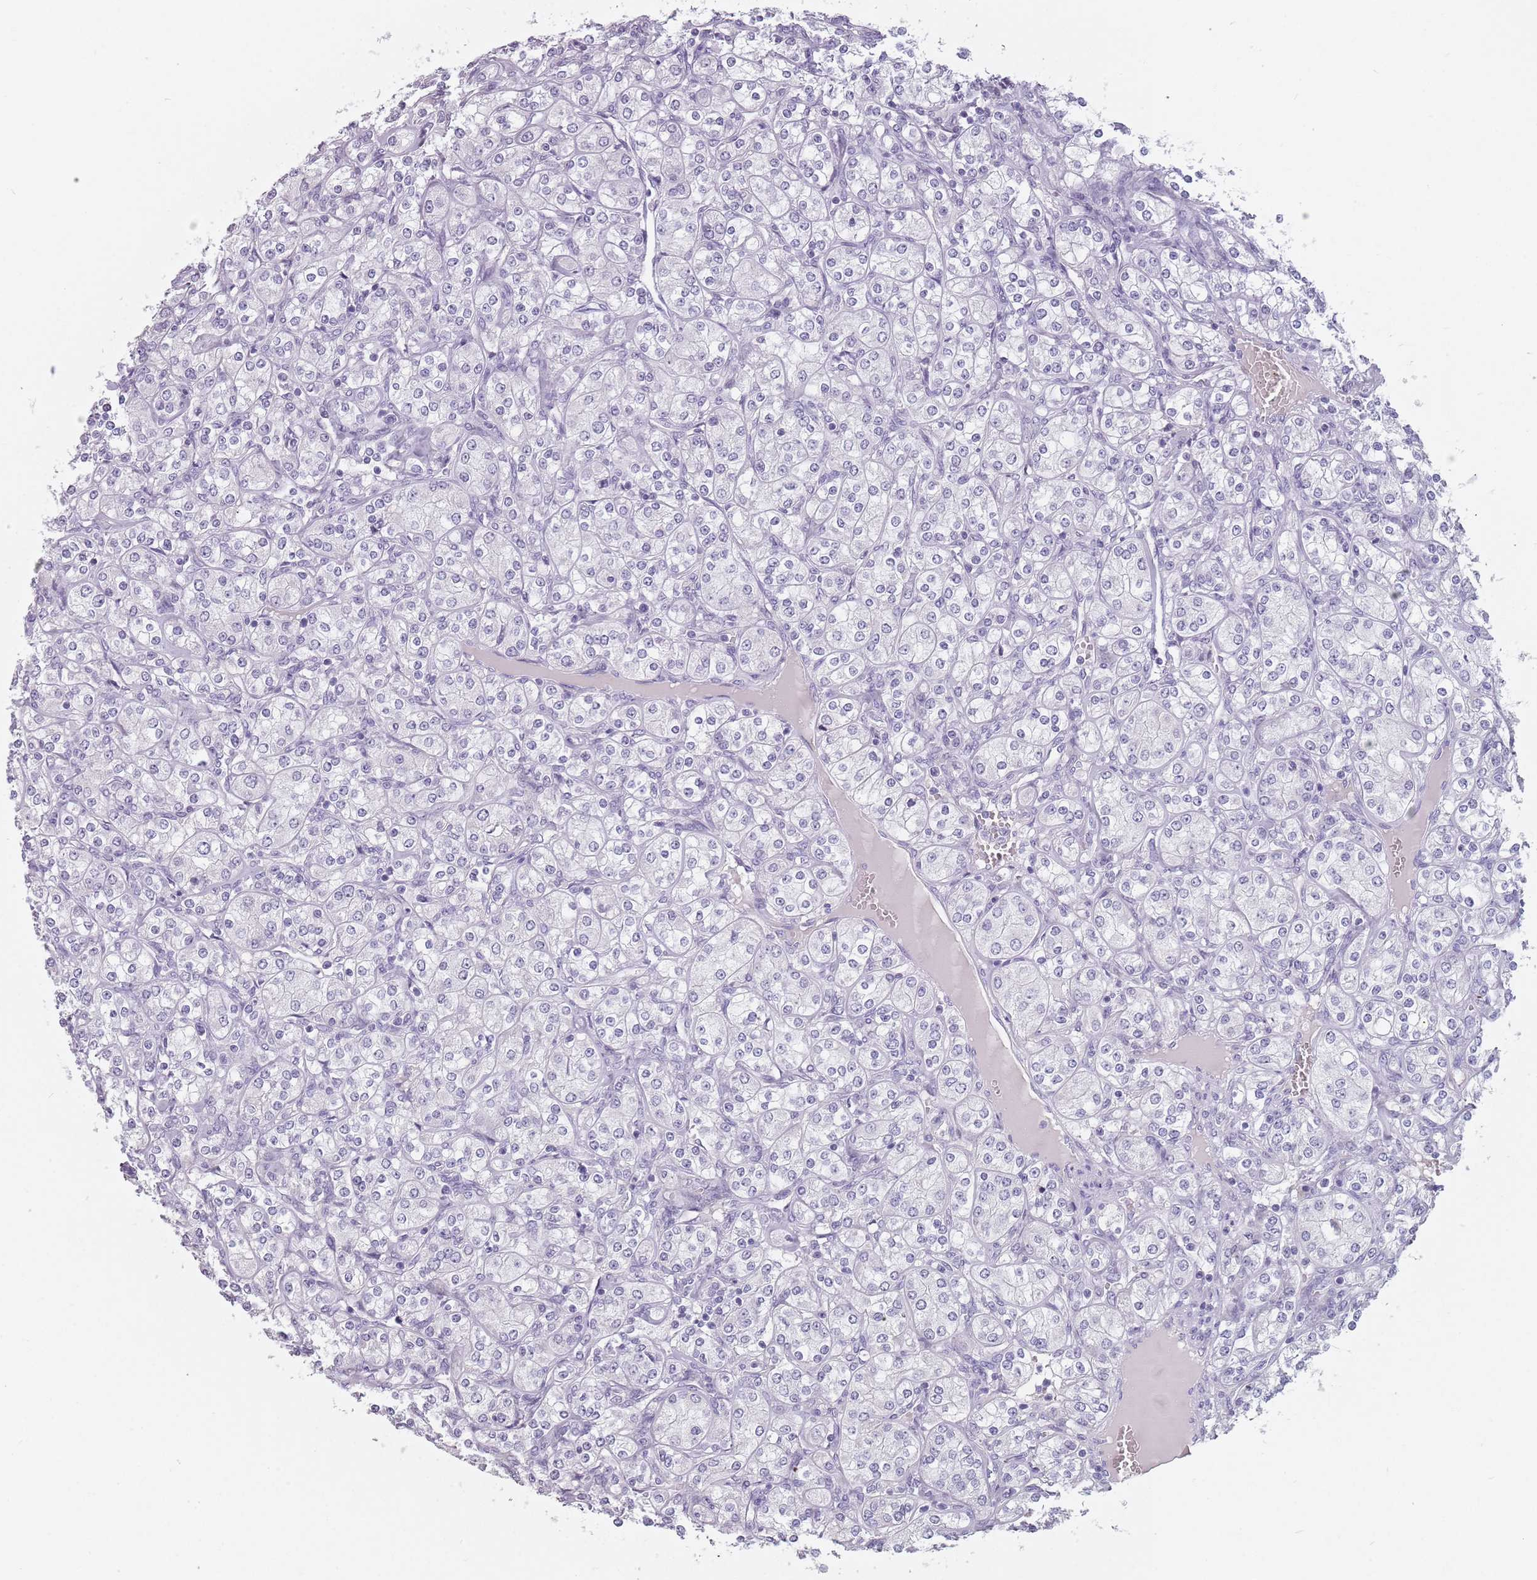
{"staining": {"intensity": "negative", "quantity": "none", "location": "none"}, "tissue": "renal cancer", "cell_type": "Tumor cells", "image_type": "cancer", "snomed": [{"axis": "morphology", "description": "Adenocarcinoma, NOS"}, {"axis": "topography", "description": "Kidney"}], "caption": "Micrograph shows no protein expression in tumor cells of renal adenocarcinoma tissue. Nuclei are stained in blue.", "gene": "CEP19", "patient": {"sex": "male", "age": 77}}